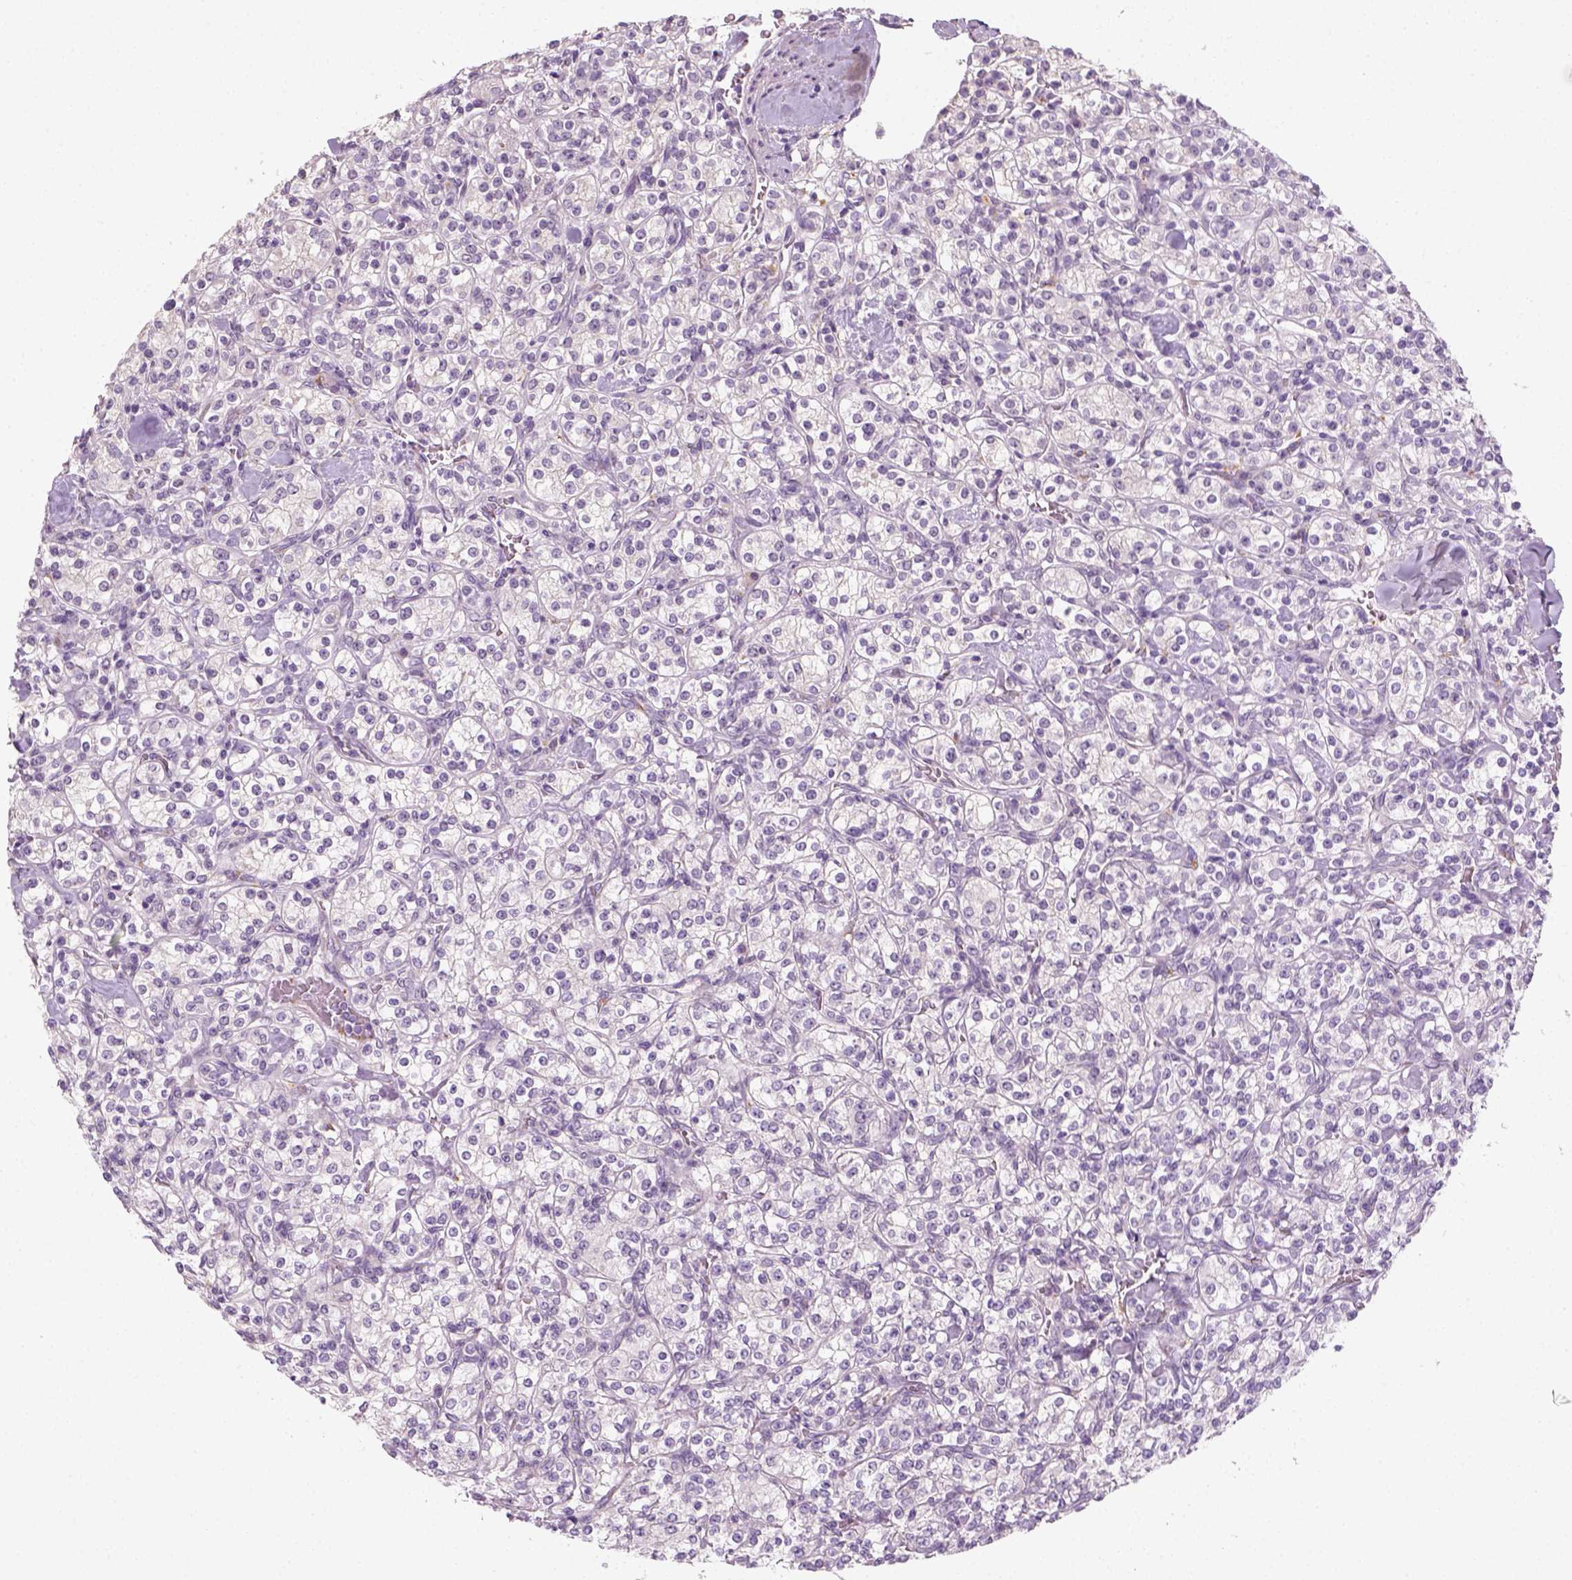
{"staining": {"intensity": "negative", "quantity": "none", "location": "none"}, "tissue": "renal cancer", "cell_type": "Tumor cells", "image_type": "cancer", "snomed": [{"axis": "morphology", "description": "Adenocarcinoma, NOS"}, {"axis": "topography", "description": "Kidney"}], "caption": "IHC image of neoplastic tissue: human renal adenocarcinoma stained with DAB reveals no significant protein expression in tumor cells.", "gene": "FAM163B", "patient": {"sex": "male", "age": 77}}